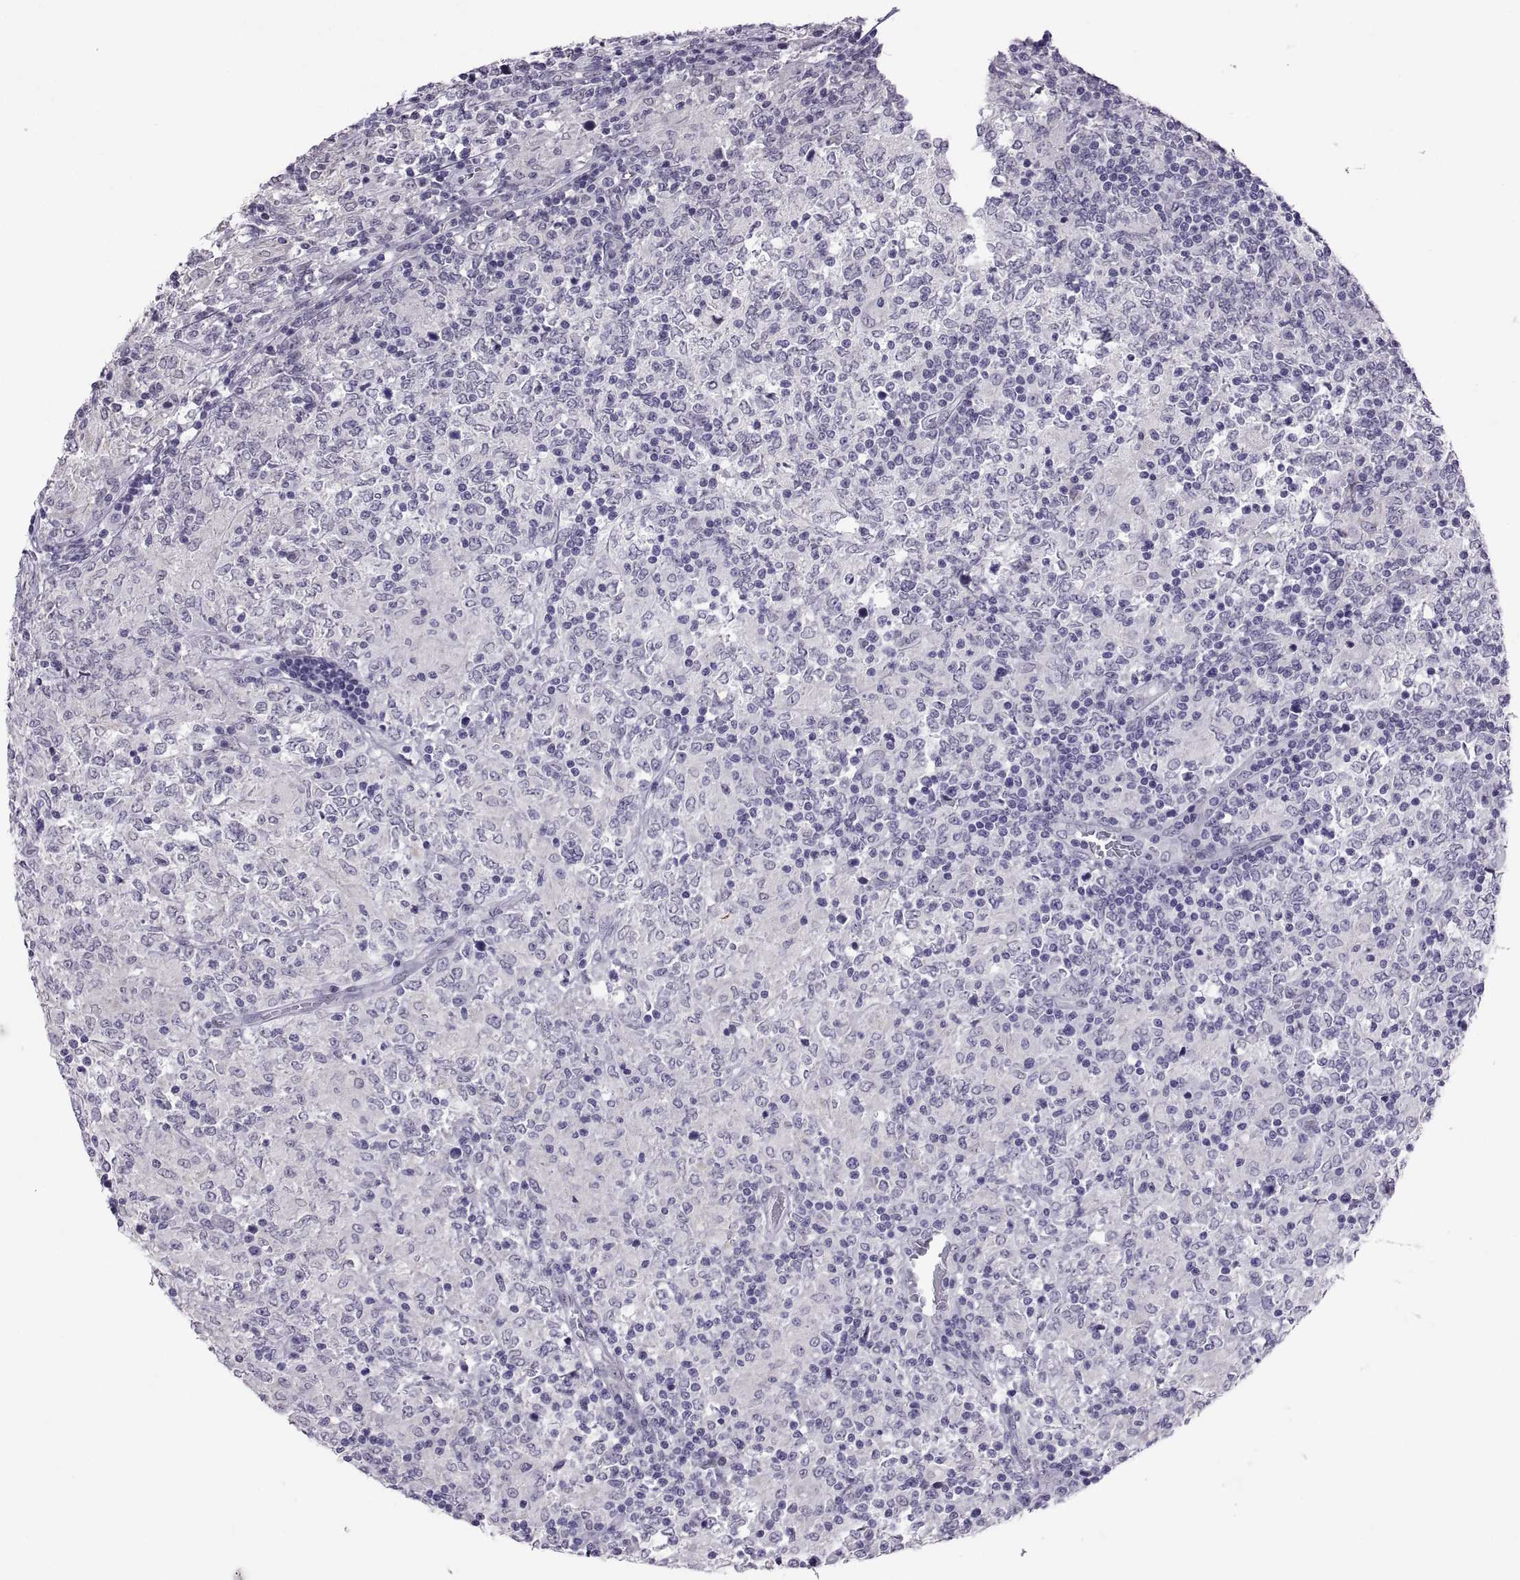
{"staining": {"intensity": "negative", "quantity": "none", "location": "none"}, "tissue": "lymphoma", "cell_type": "Tumor cells", "image_type": "cancer", "snomed": [{"axis": "morphology", "description": "Malignant lymphoma, non-Hodgkin's type, High grade"}, {"axis": "topography", "description": "Lymph node"}], "caption": "An IHC micrograph of malignant lymphoma, non-Hodgkin's type (high-grade) is shown. There is no staining in tumor cells of malignant lymphoma, non-Hodgkin's type (high-grade).", "gene": "KRT77", "patient": {"sex": "female", "age": 84}}